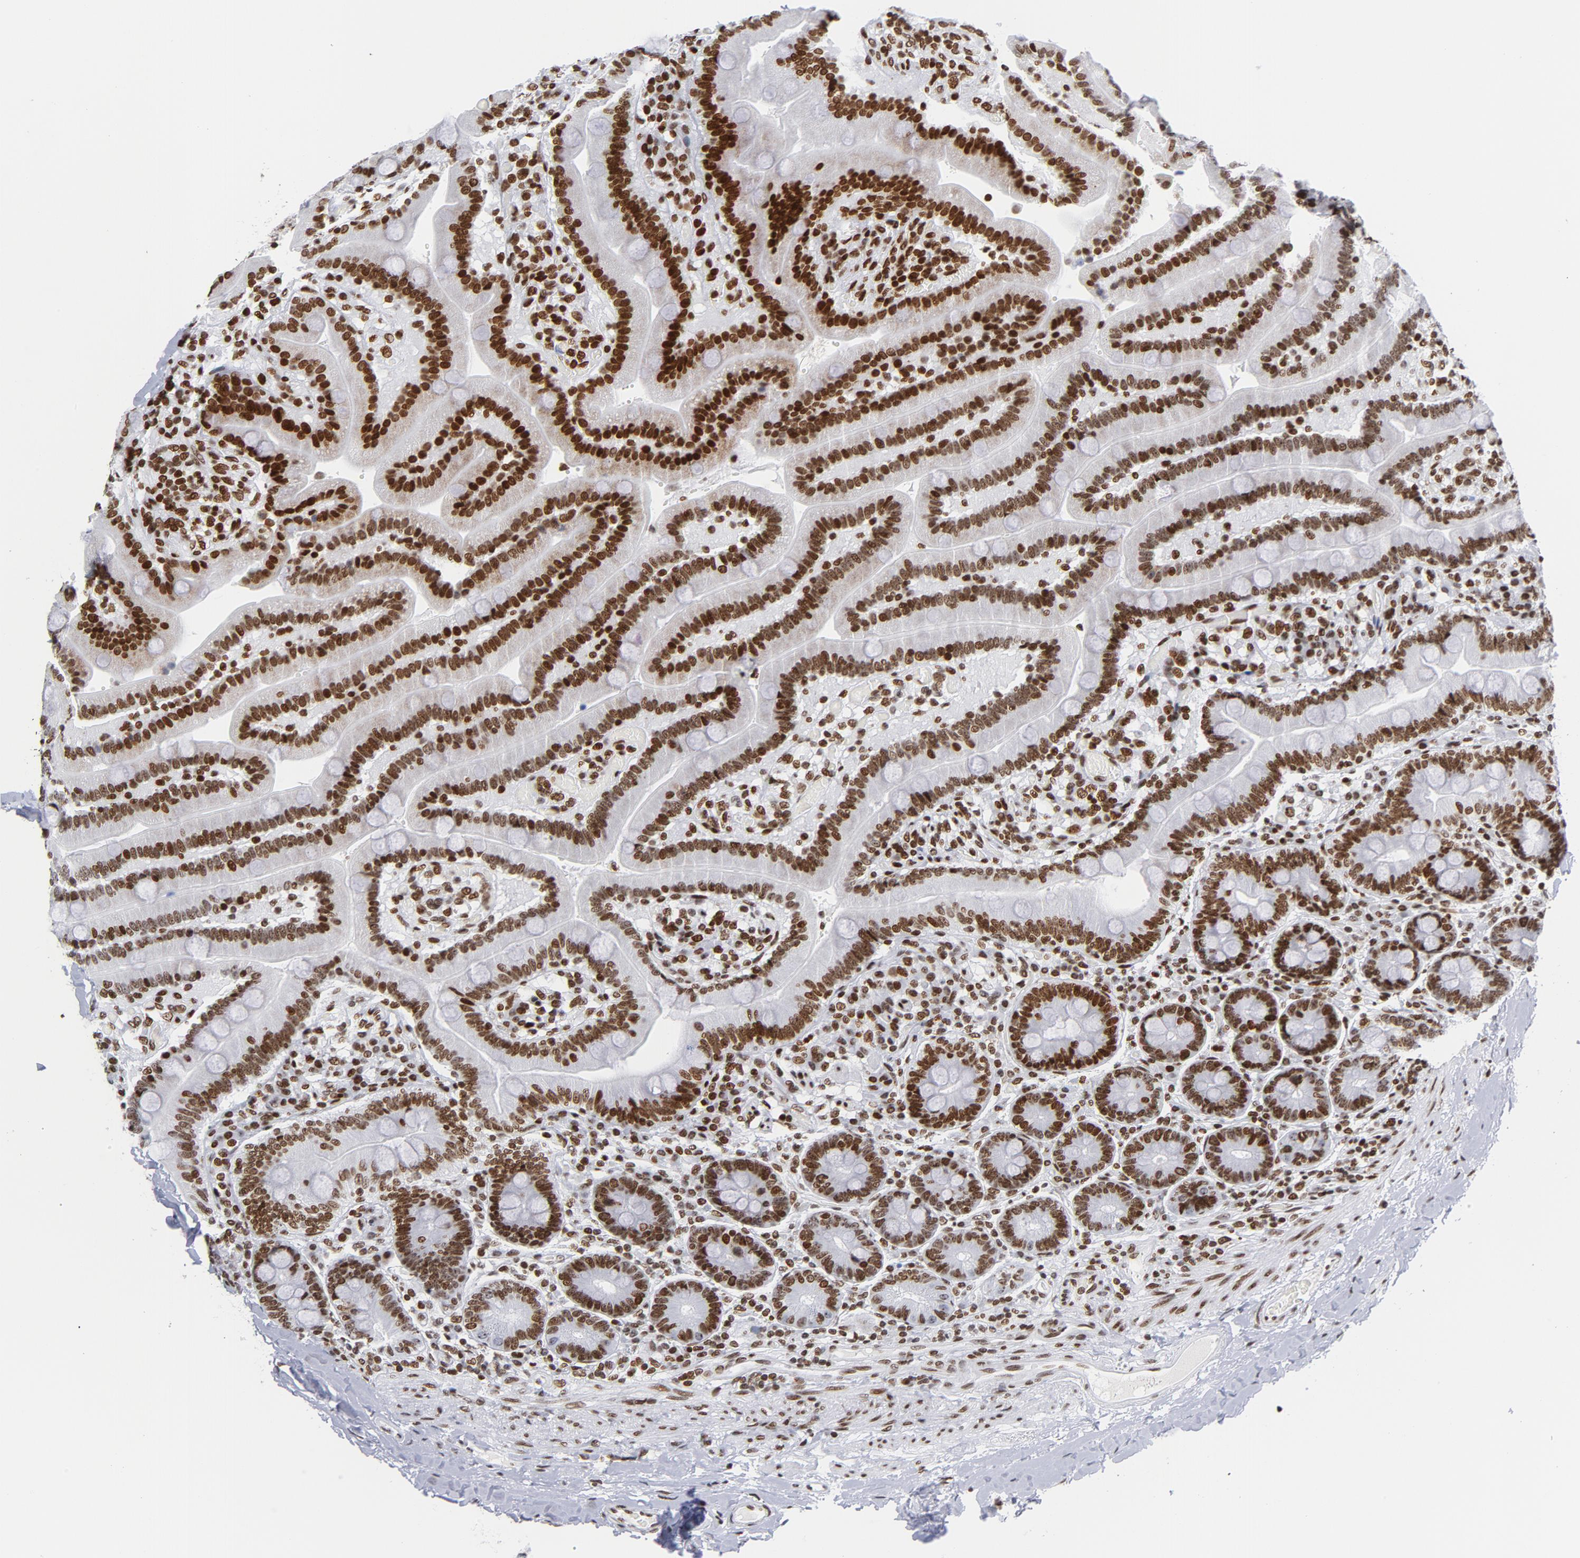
{"staining": {"intensity": "strong", "quantity": ">75%", "location": "nuclear"}, "tissue": "duodenum", "cell_type": "Glandular cells", "image_type": "normal", "snomed": [{"axis": "morphology", "description": "Normal tissue, NOS"}, {"axis": "topography", "description": "Duodenum"}], "caption": "IHC micrograph of normal human duodenum stained for a protein (brown), which shows high levels of strong nuclear positivity in about >75% of glandular cells.", "gene": "TOP2B", "patient": {"sex": "male", "age": 66}}